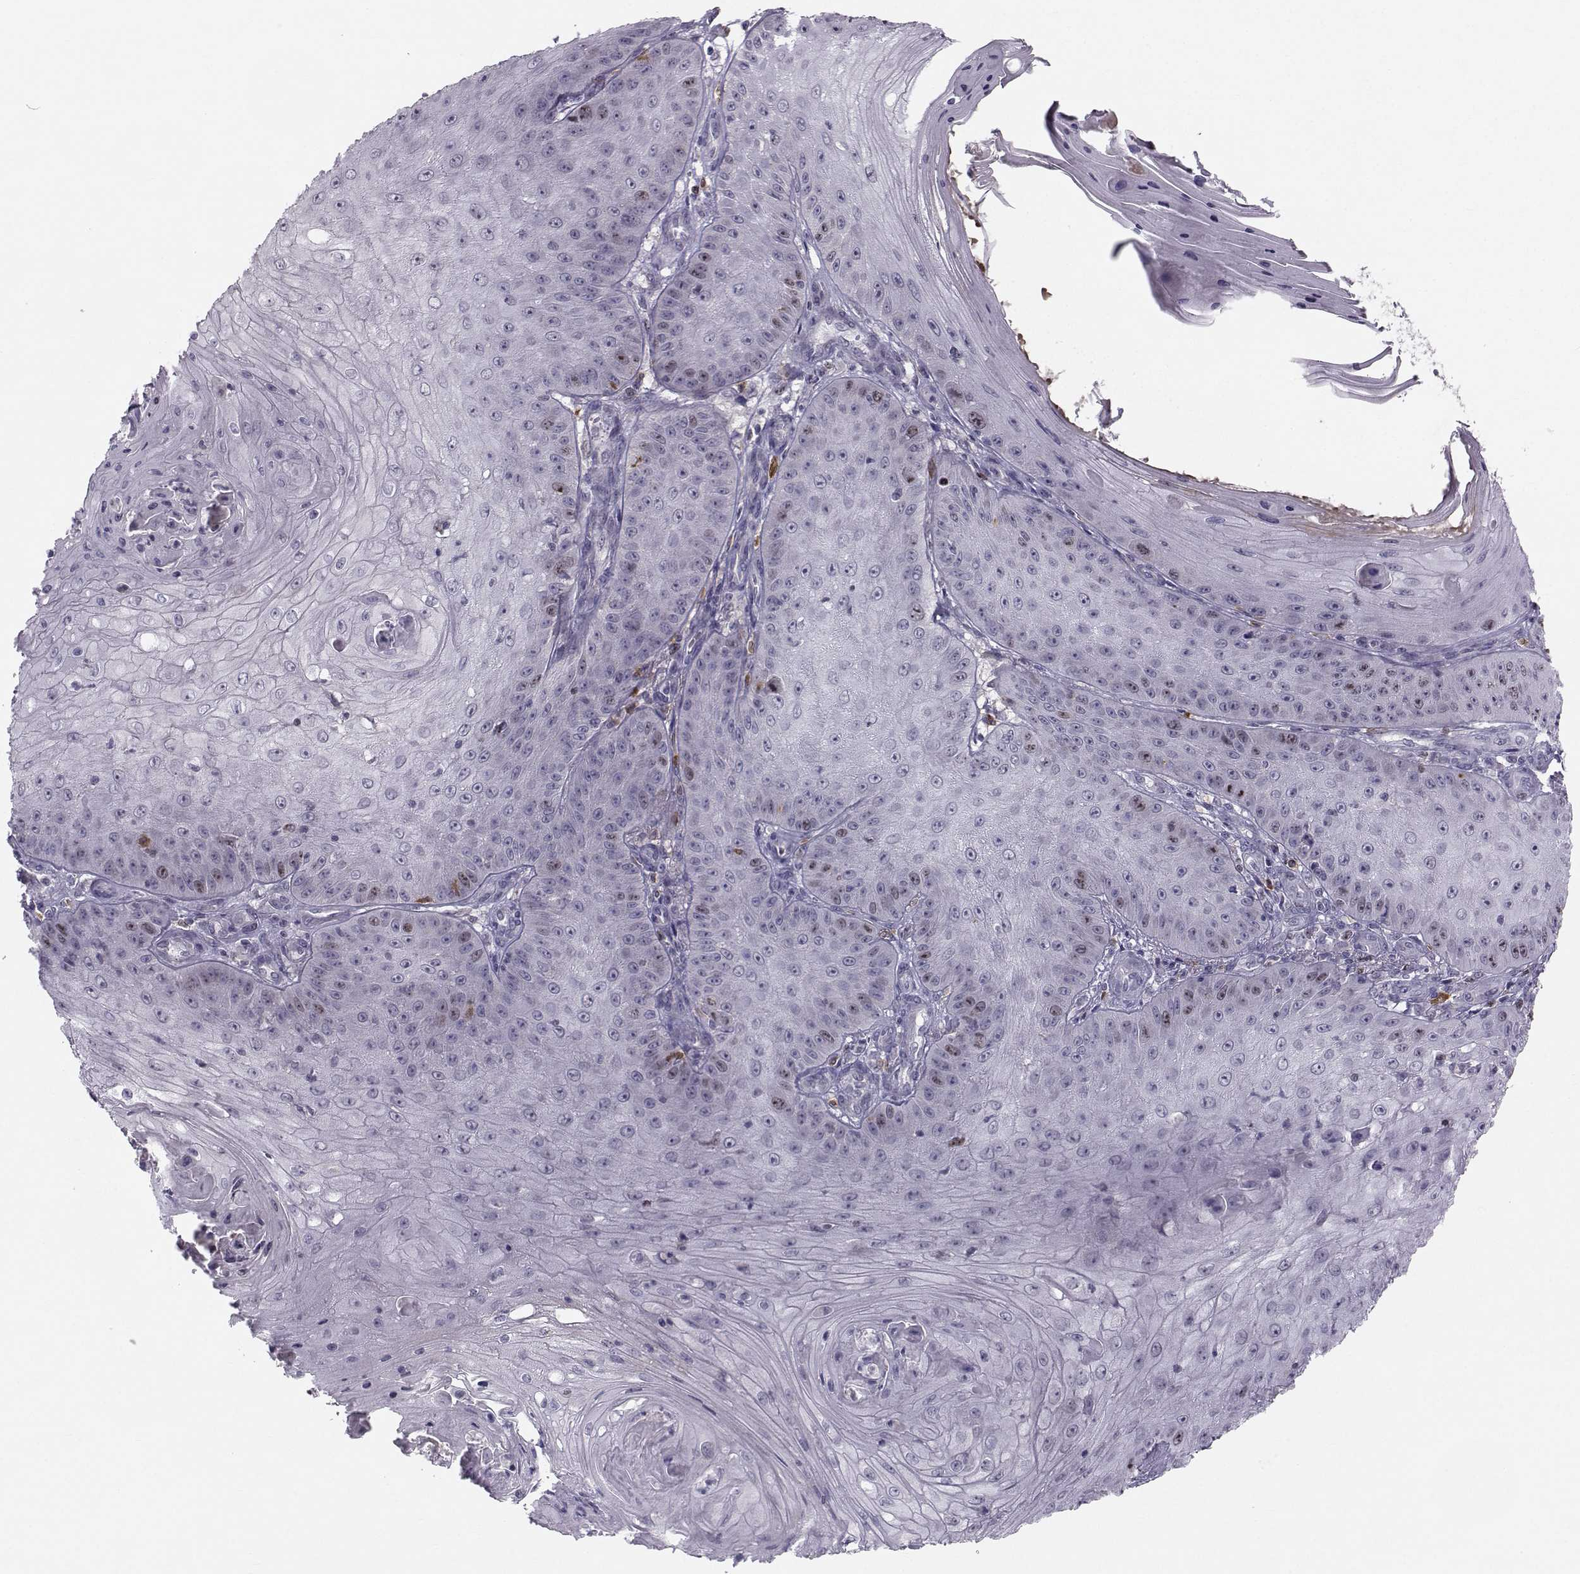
{"staining": {"intensity": "weak", "quantity": "<25%", "location": "nuclear"}, "tissue": "skin cancer", "cell_type": "Tumor cells", "image_type": "cancer", "snomed": [{"axis": "morphology", "description": "Squamous cell carcinoma, NOS"}, {"axis": "topography", "description": "Skin"}], "caption": "Tumor cells are negative for protein expression in human skin cancer.", "gene": "LRP8", "patient": {"sex": "male", "age": 70}}